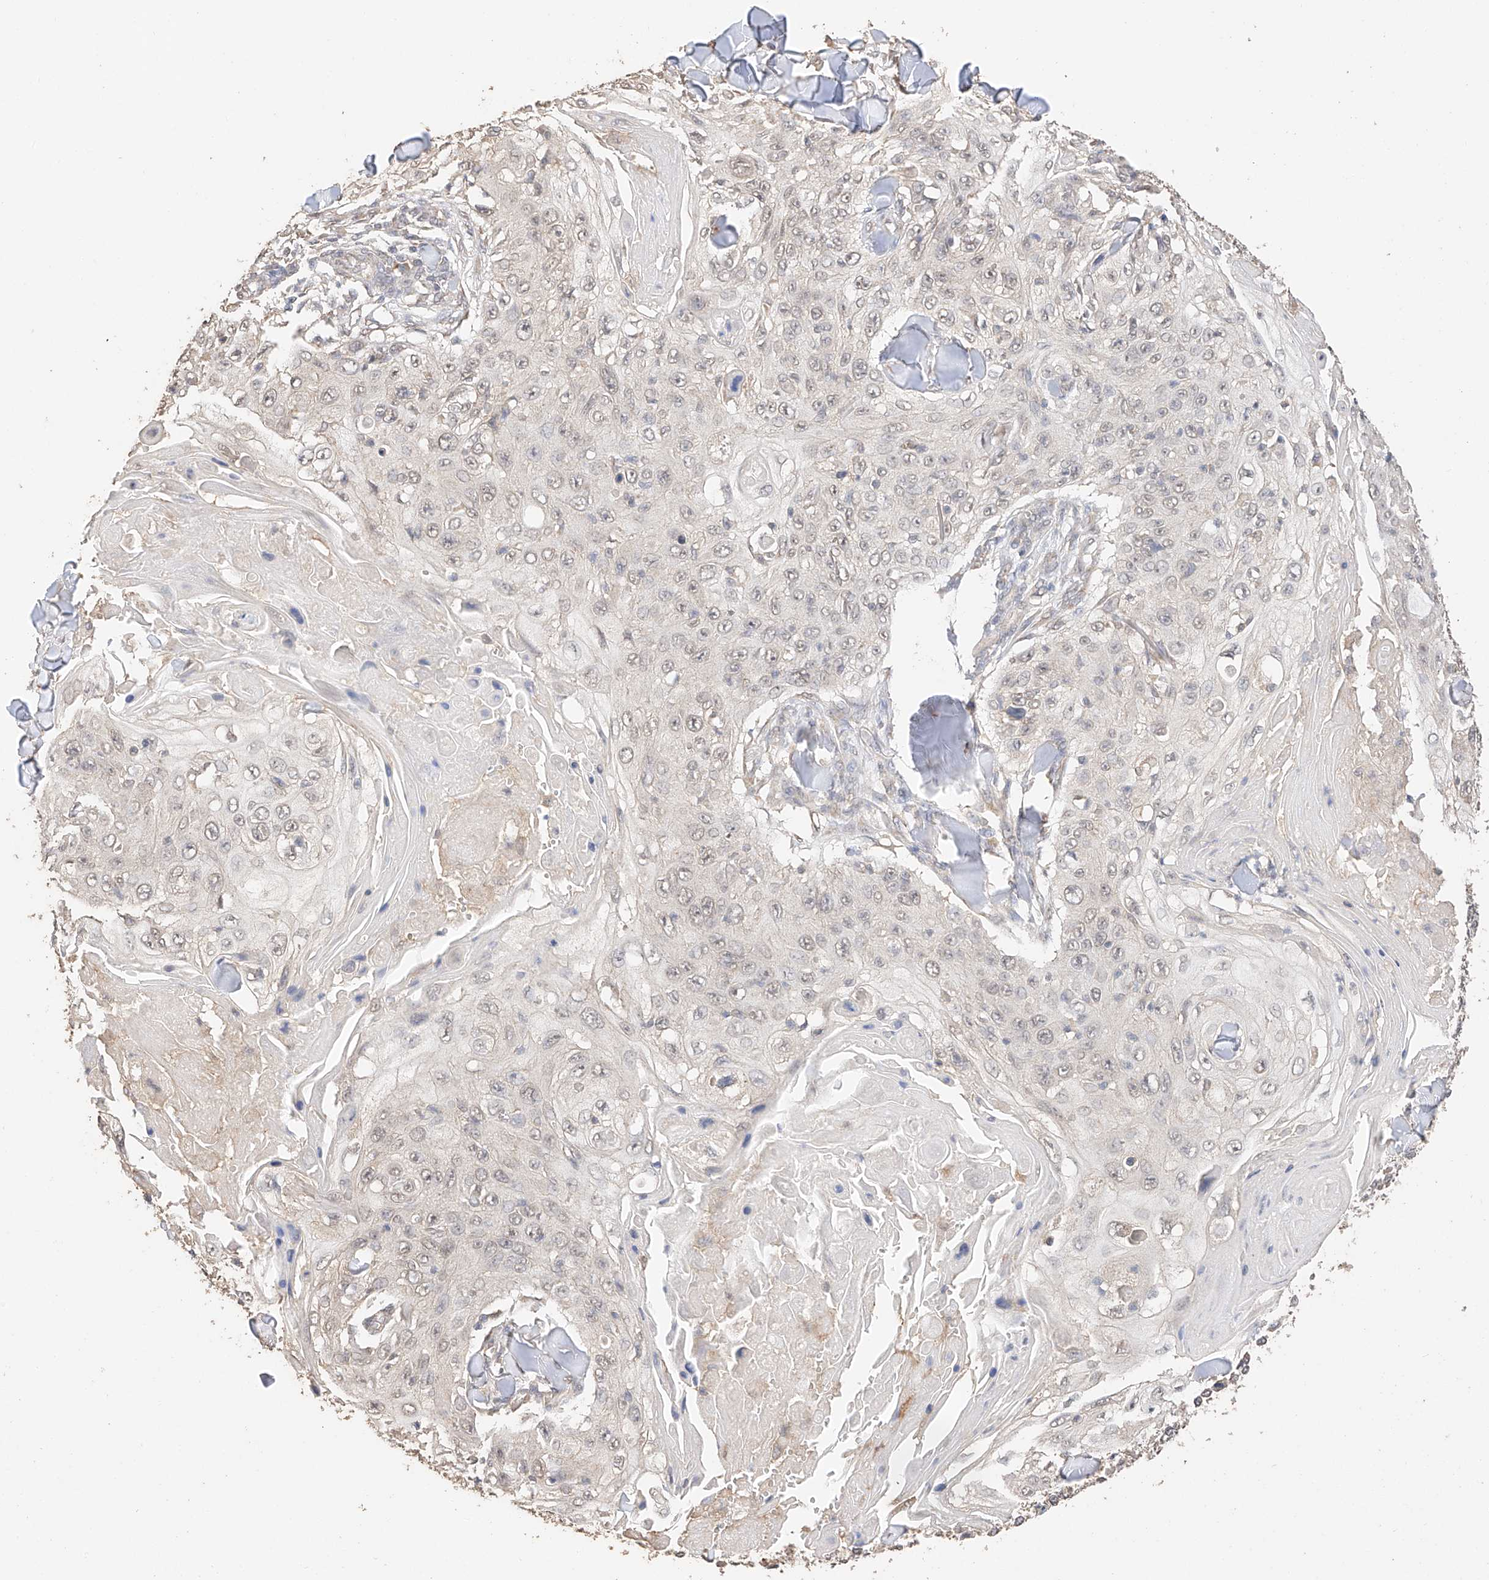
{"staining": {"intensity": "weak", "quantity": "25%-75%", "location": "nuclear"}, "tissue": "skin cancer", "cell_type": "Tumor cells", "image_type": "cancer", "snomed": [{"axis": "morphology", "description": "Squamous cell carcinoma, NOS"}, {"axis": "topography", "description": "Skin"}], "caption": "The photomicrograph exhibits immunohistochemical staining of skin squamous cell carcinoma. There is weak nuclear expression is present in about 25%-75% of tumor cells. Using DAB (brown) and hematoxylin (blue) stains, captured at high magnification using brightfield microscopy.", "gene": "IL22RA2", "patient": {"sex": "male", "age": 86}}